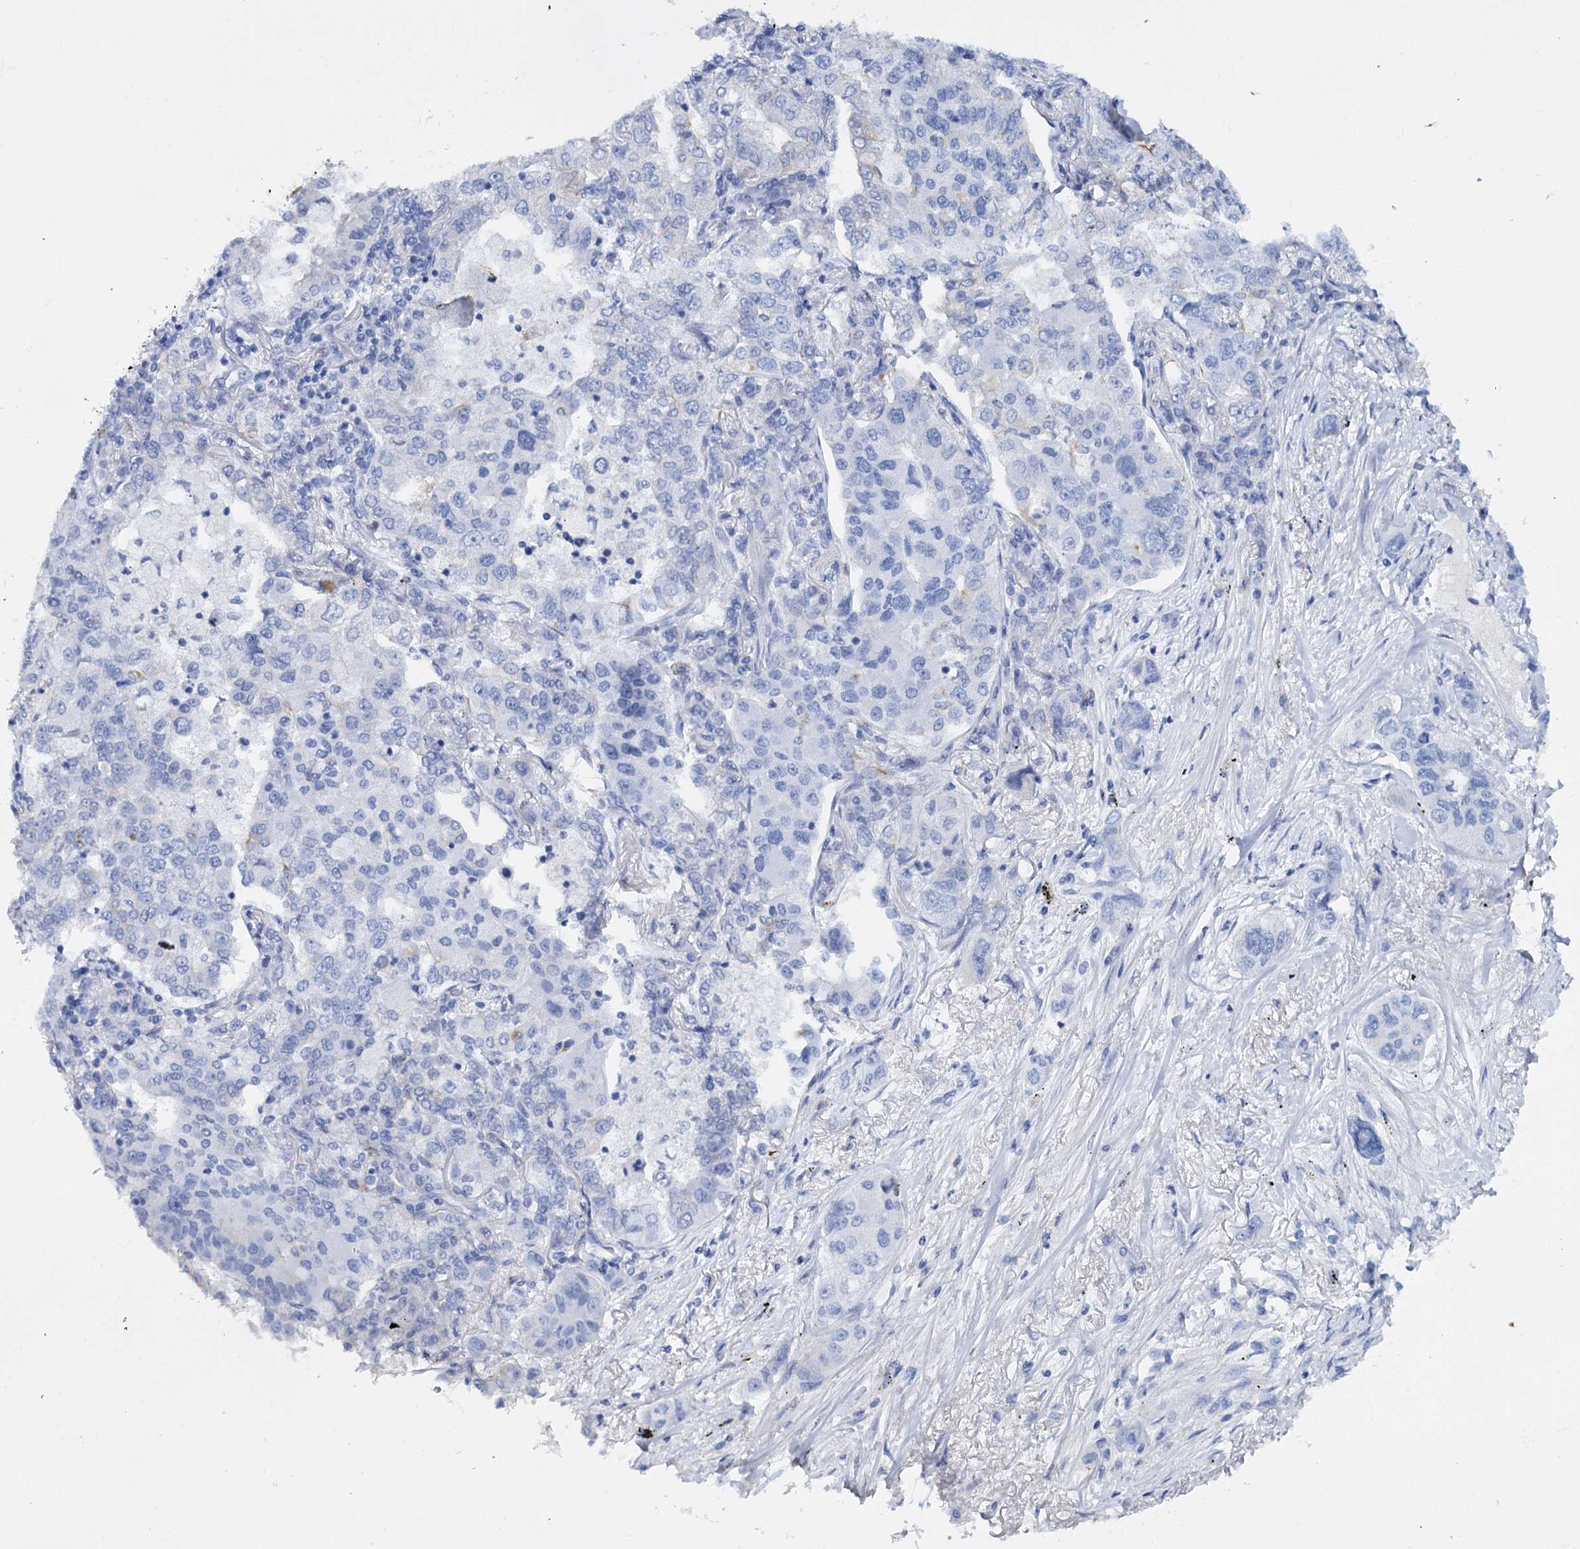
{"staining": {"intensity": "negative", "quantity": "none", "location": "none"}, "tissue": "lung cancer", "cell_type": "Tumor cells", "image_type": "cancer", "snomed": [{"axis": "morphology", "description": "Adenocarcinoma, NOS"}, {"axis": "topography", "description": "Lung"}], "caption": "The immunohistochemistry (IHC) photomicrograph has no significant expression in tumor cells of lung adenocarcinoma tissue.", "gene": "FAAP20", "patient": {"sex": "male", "age": 49}}